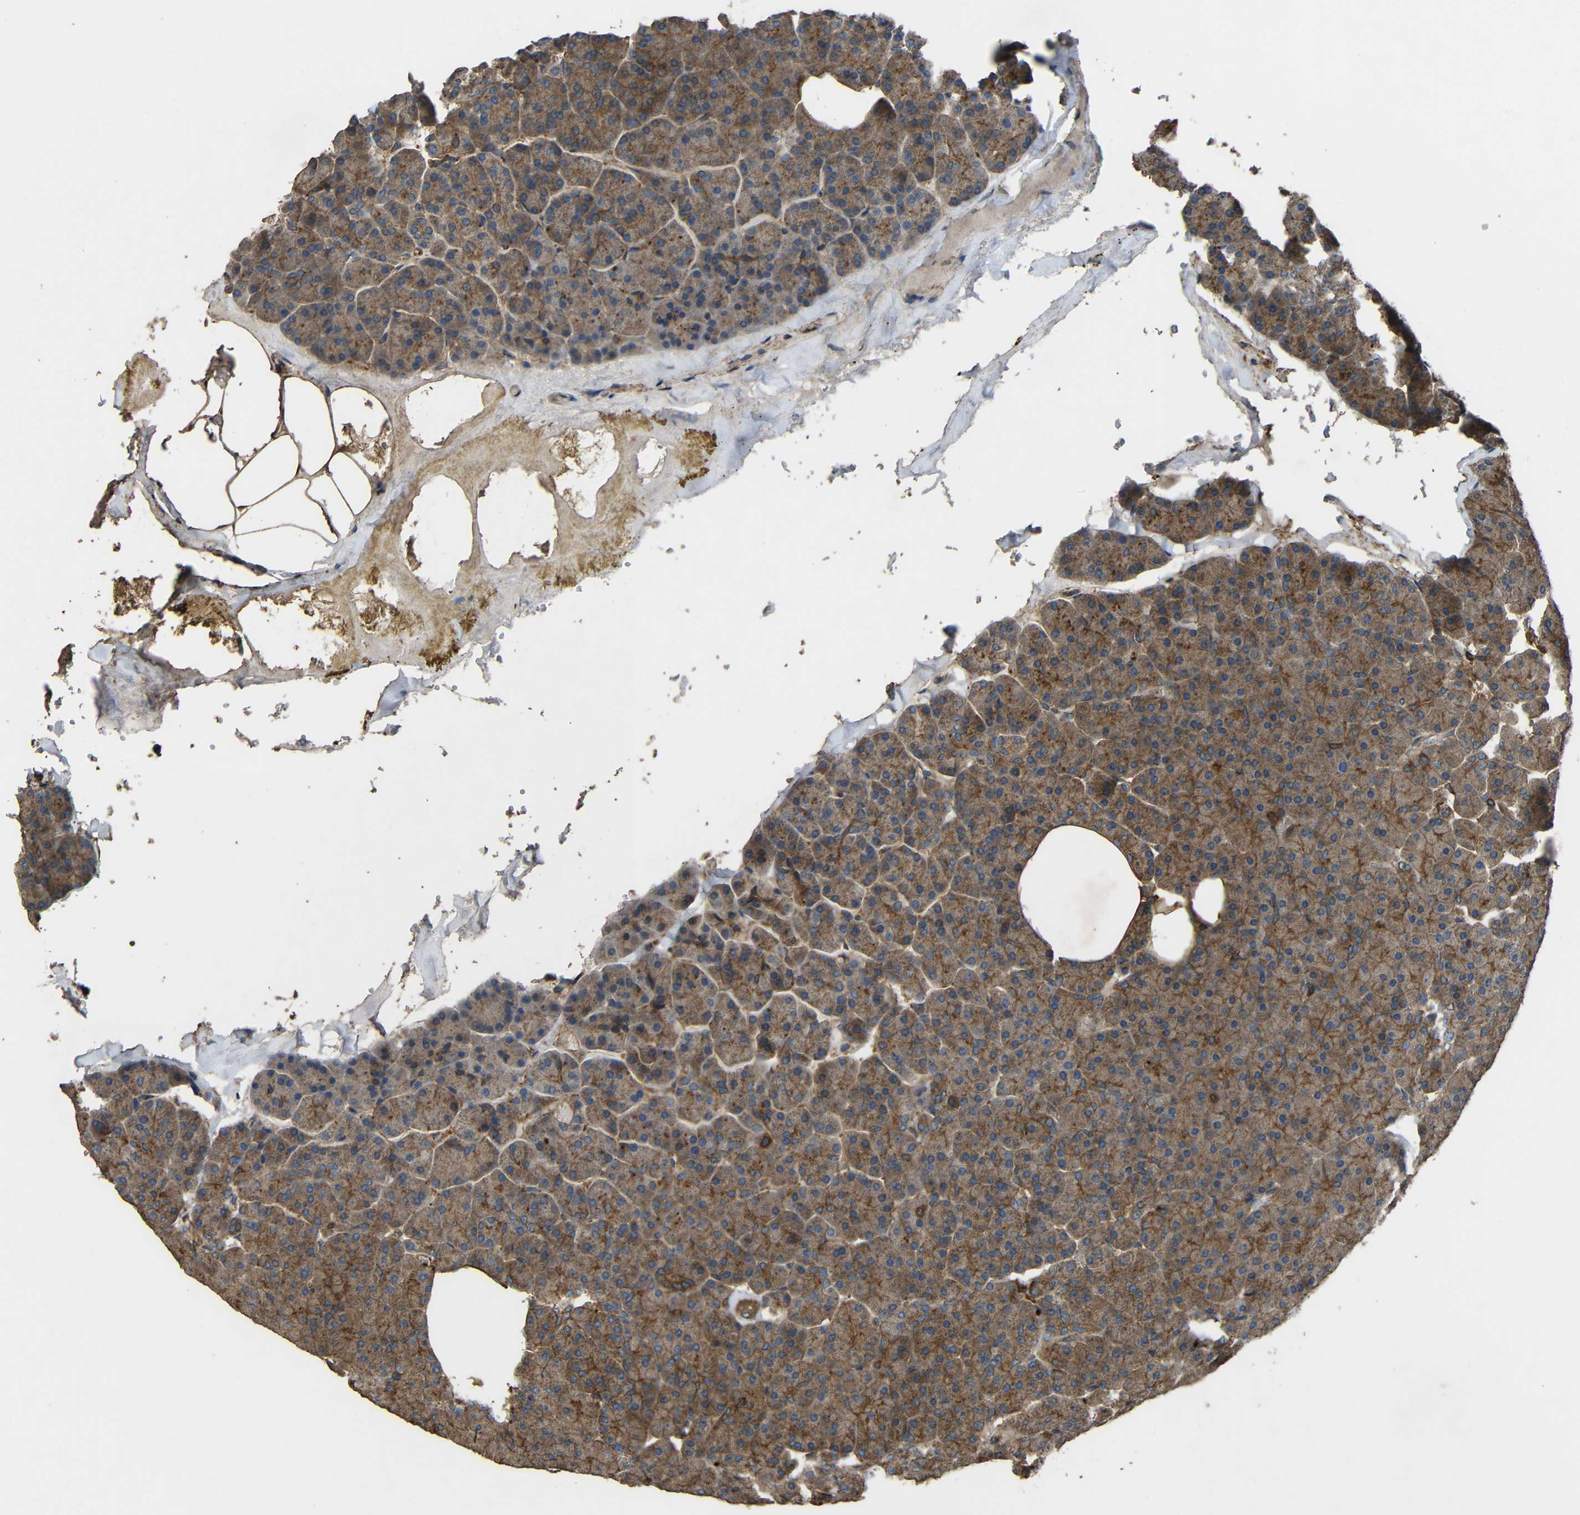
{"staining": {"intensity": "moderate", "quantity": ">75%", "location": "cytoplasmic/membranous"}, "tissue": "pancreas", "cell_type": "Exocrine glandular cells", "image_type": "normal", "snomed": [{"axis": "morphology", "description": "Normal tissue, NOS"}, {"axis": "topography", "description": "Pancreas"}], "caption": "Pancreas was stained to show a protein in brown. There is medium levels of moderate cytoplasmic/membranous staining in approximately >75% of exocrine glandular cells. The staining is performed using DAB (3,3'-diaminobenzidine) brown chromogen to label protein expression. The nuclei are counter-stained blue using hematoxylin.", "gene": "TREM2", "patient": {"sex": "female", "age": 35}}